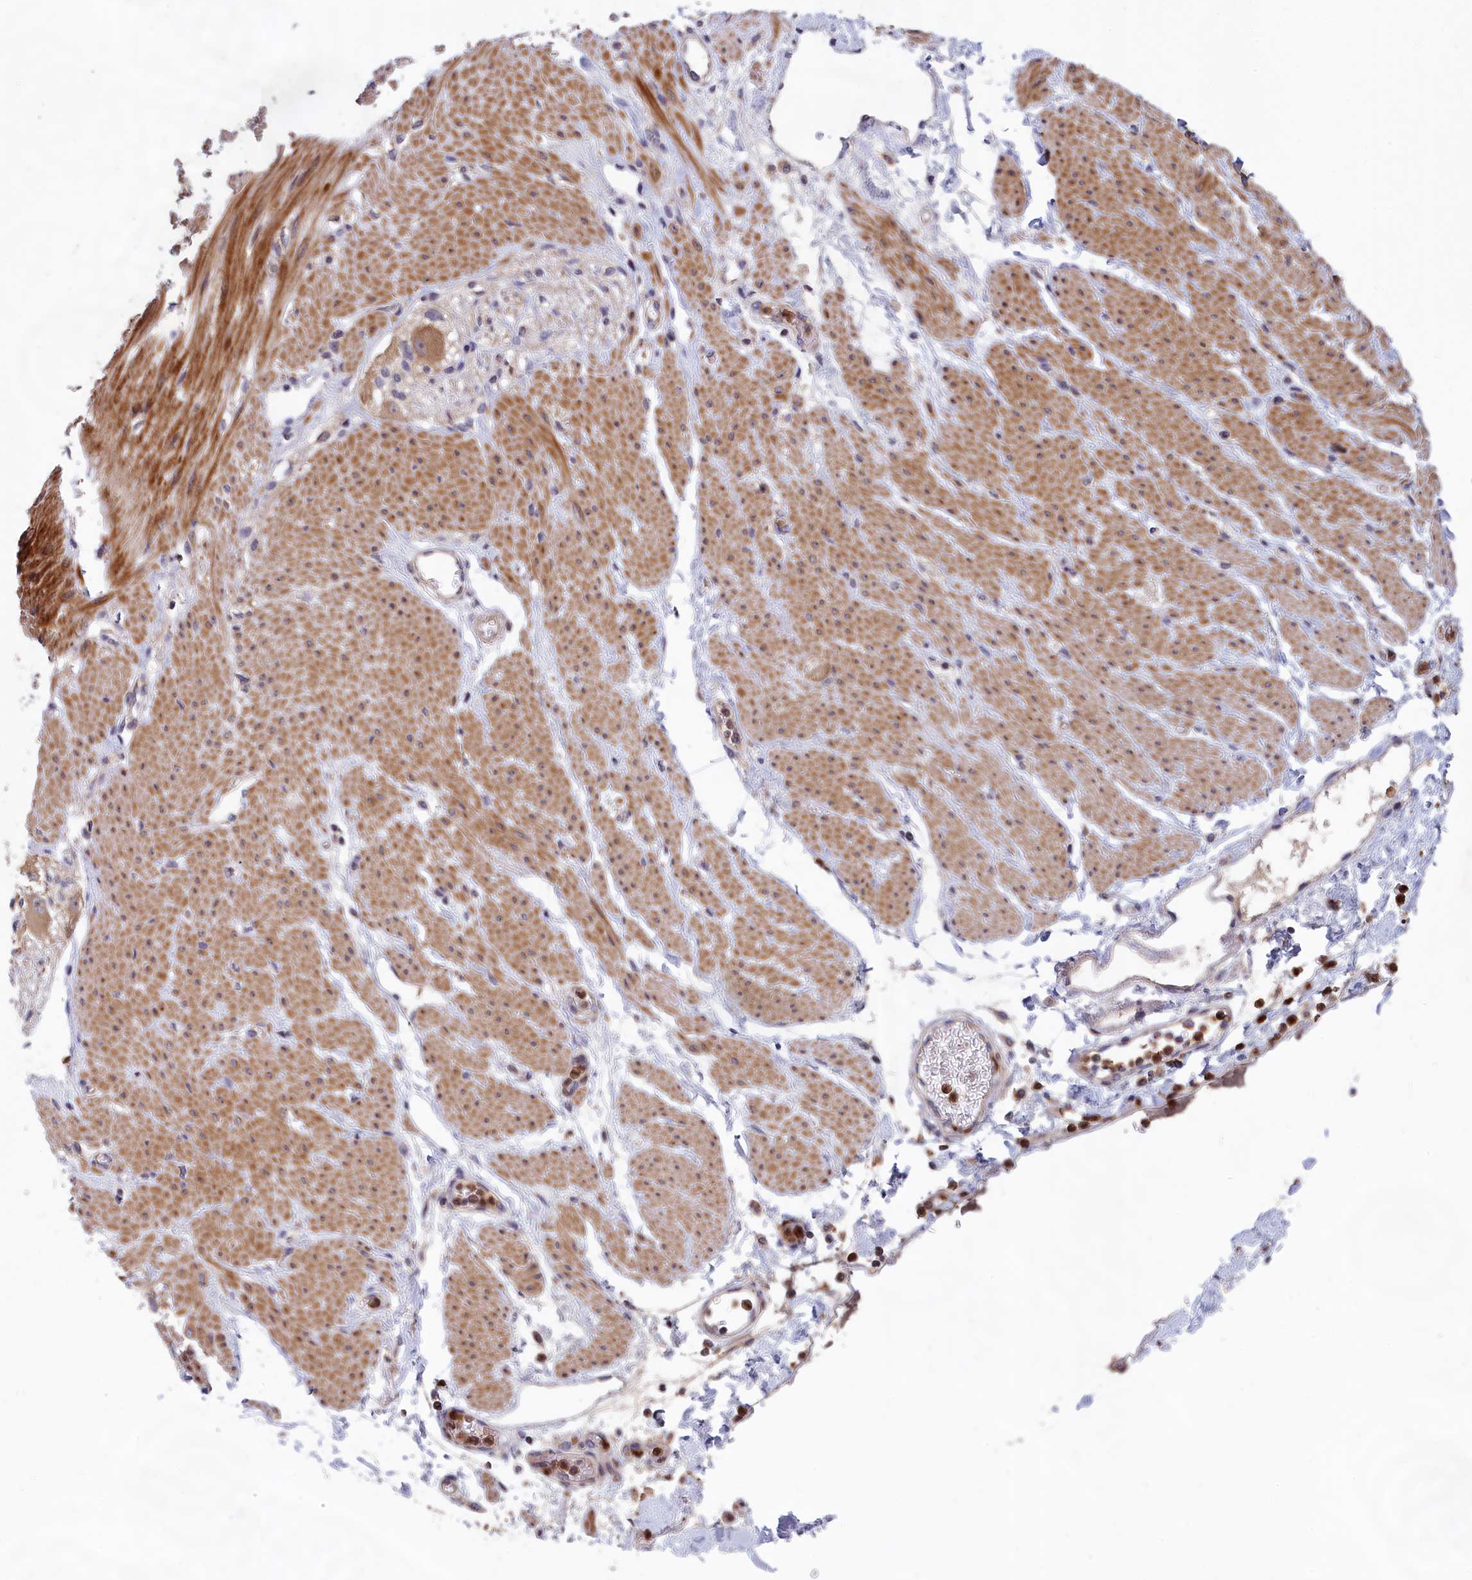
{"staining": {"intensity": "weak", "quantity": ">75%", "location": "cytoplasmic/membranous"}, "tissue": "soft tissue", "cell_type": "Fibroblasts", "image_type": "normal", "snomed": [{"axis": "morphology", "description": "Normal tissue, NOS"}, {"axis": "morphology", "description": "Adenocarcinoma, NOS"}, {"axis": "topography", "description": "Duodenum"}, {"axis": "topography", "description": "Peripheral nerve tissue"}], "caption": "Soft tissue stained with a brown dye shows weak cytoplasmic/membranous positive expression in about >75% of fibroblasts.", "gene": "EPB41L4B", "patient": {"sex": "female", "age": 60}}